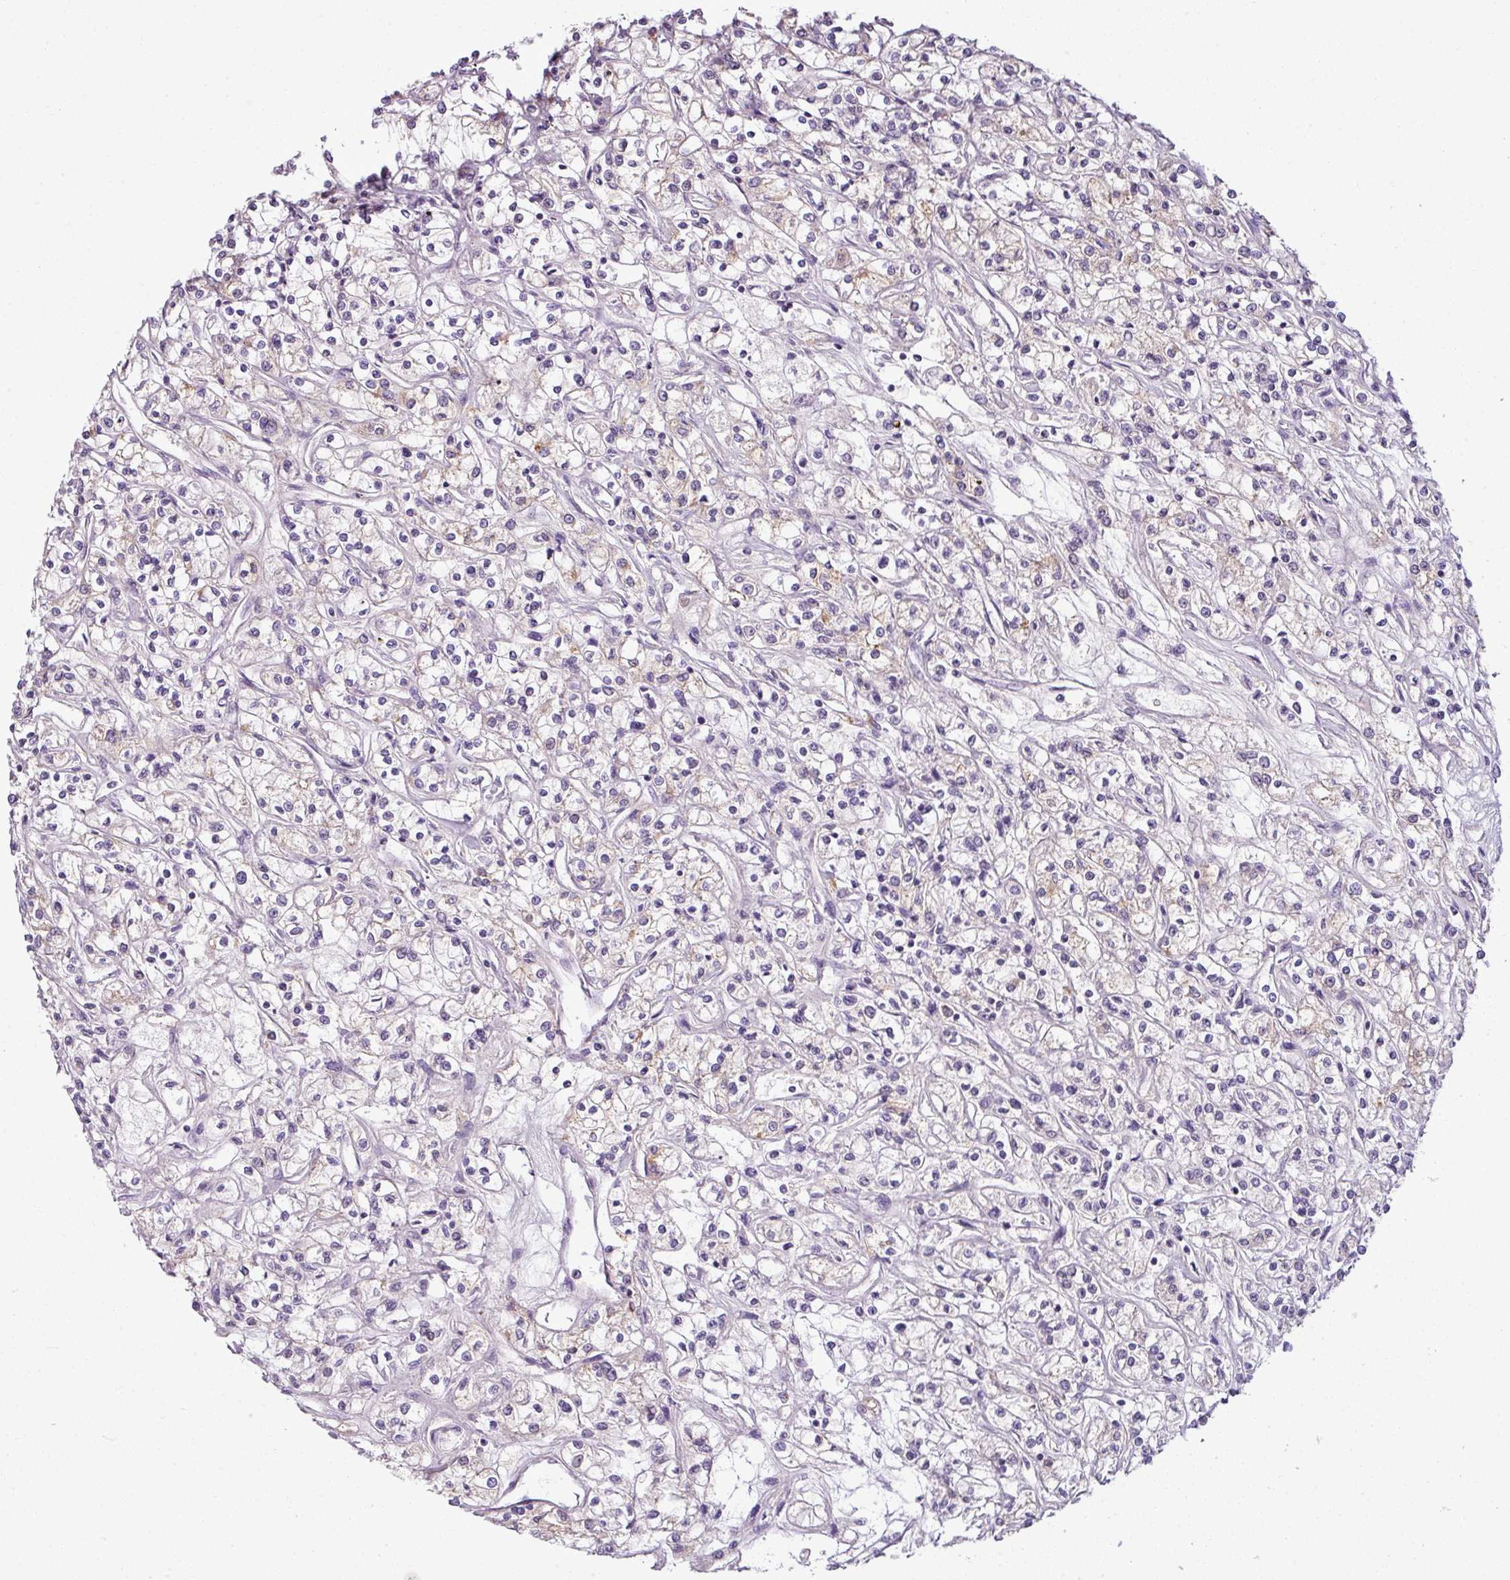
{"staining": {"intensity": "negative", "quantity": "none", "location": "none"}, "tissue": "renal cancer", "cell_type": "Tumor cells", "image_type": "cancer", "snomed": [{"axis": "morphology", "description": "Adenocarcinoma, NOS"}, {"axis": "topography", "description": "Kidney"}], "caption": "Immunohistochemistry (IHC) micrograph of neoplastic tissue: adenocarcinoma (renal) stained with DAB shows no significant protein expression in tumor cells.", "gene": "DERPC", "patient": {"sex": "female", "age": 59}}